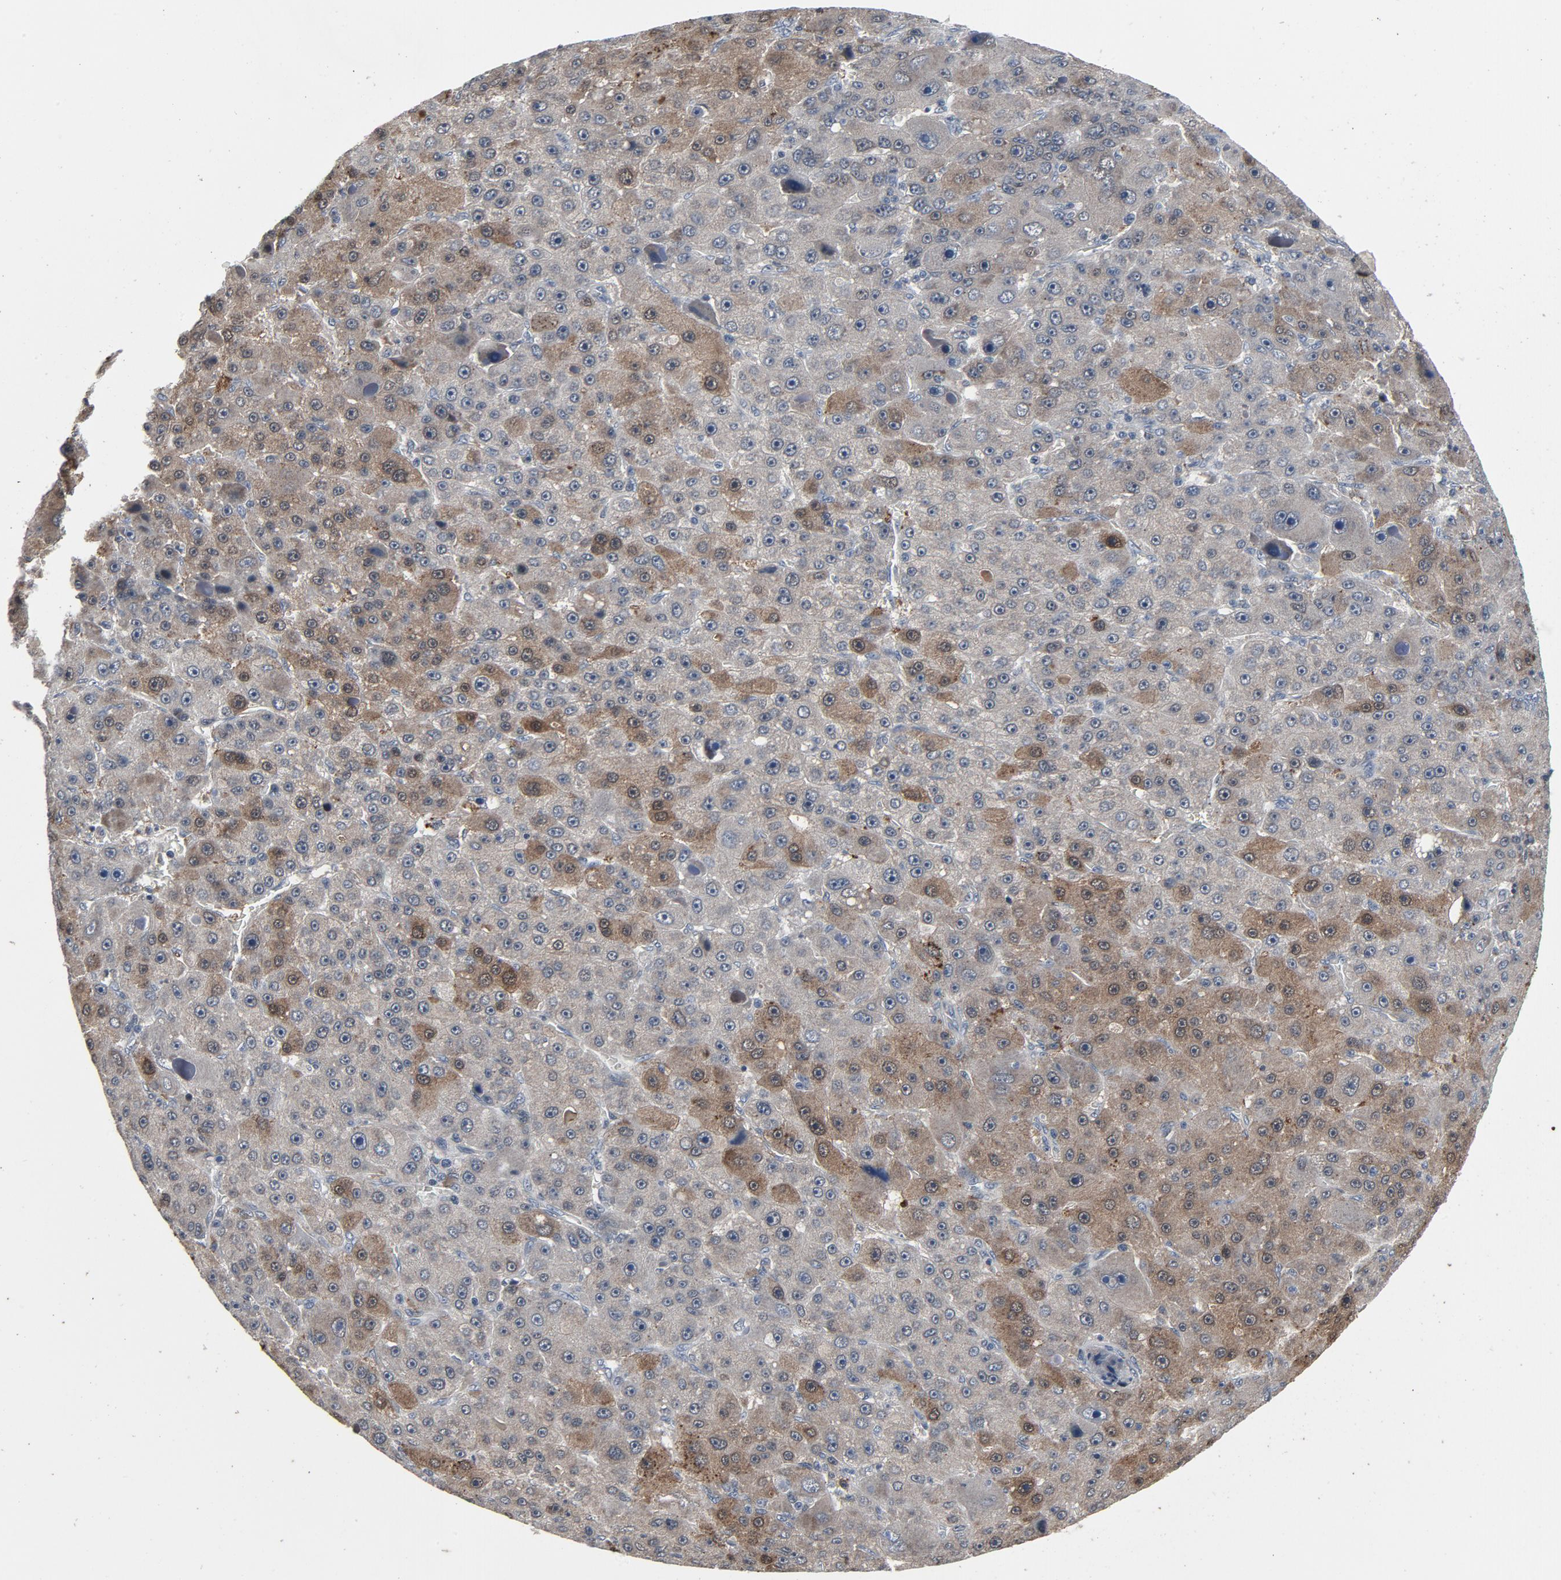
{"staining": {"intensity": "moderate", "quantity": "<25%", "location": "cytoplasmic/membranous"}, "tissue": "liver cancer", "cell_type": "Tumor cells", "image_type": "cancer", "snomed": [{"axis": "morphology", "description": "Carcinoma, Hepatocellular, NOS"}, {"axis": "topography", "description": "Liver"}], "caption": "IHC (DAB (3,3'-diaminobenzidine)) staining of human liver hepatocellular carcinoma displays moderate cytoplasmic/membranous protein expression in approximately <25% of tumor cells.", "gene": "PDZD4", "patient": {"sex": "male", "age": 76}}